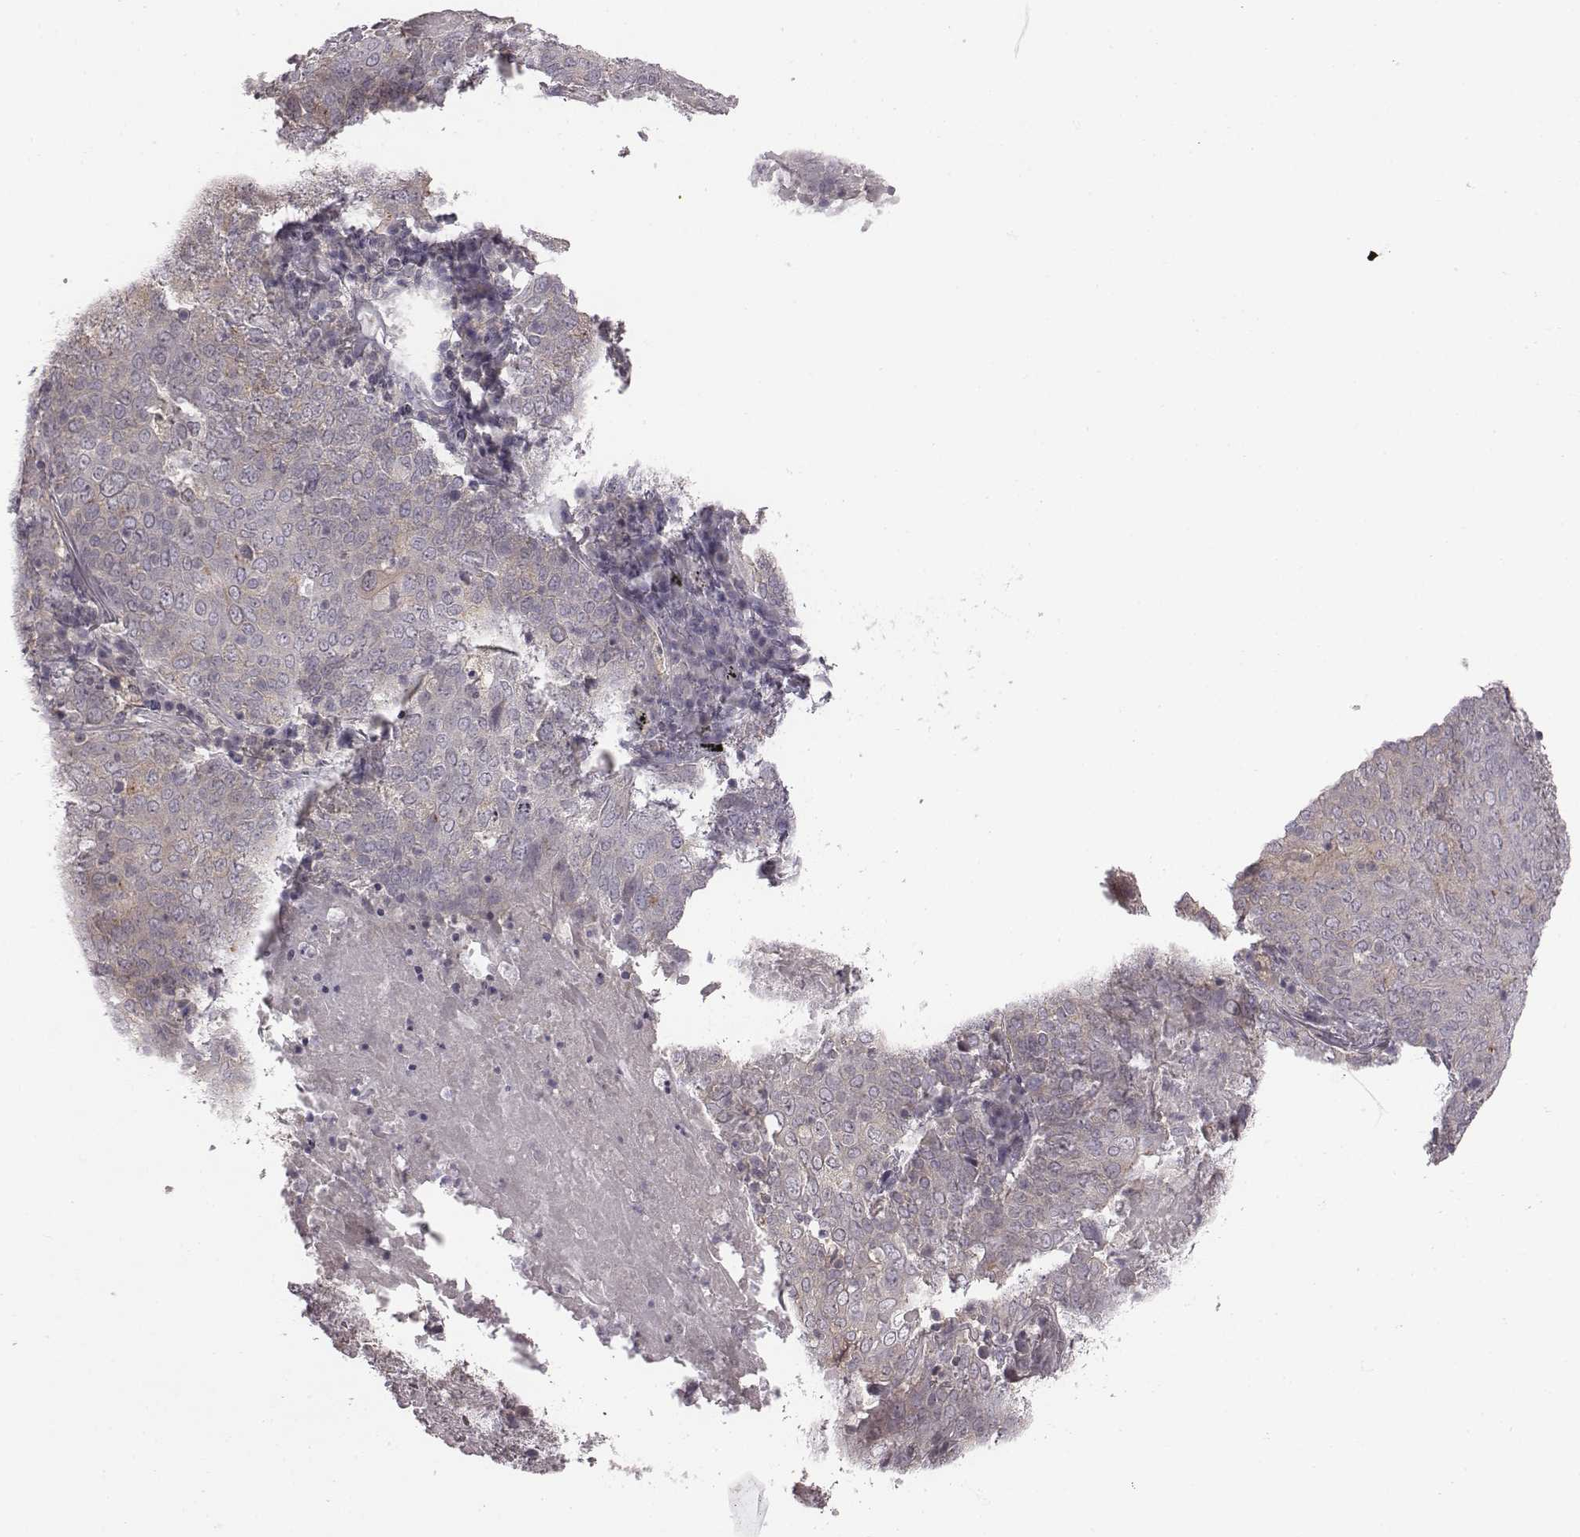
{"staining": {"intensity": "weak", "quantity": "<25%", "location": "cytoplasmic/membranous"}, "tissue": "lung cancer", "cell_type": "Tumor cells", "image_type": "cancer", "snomed": [{"axis": "morphology", "description": "Squamous cell carcinoma, NOS"}, {"axis": "topography", "description": "Lung"}], "caption": "Immunohistochemical staining of human lung cancer (squamous cell carcinoma) shows no significant staining in tumor cells.", "gene": "BICDL1", "patient": {"sex": "male", "age": 82}}